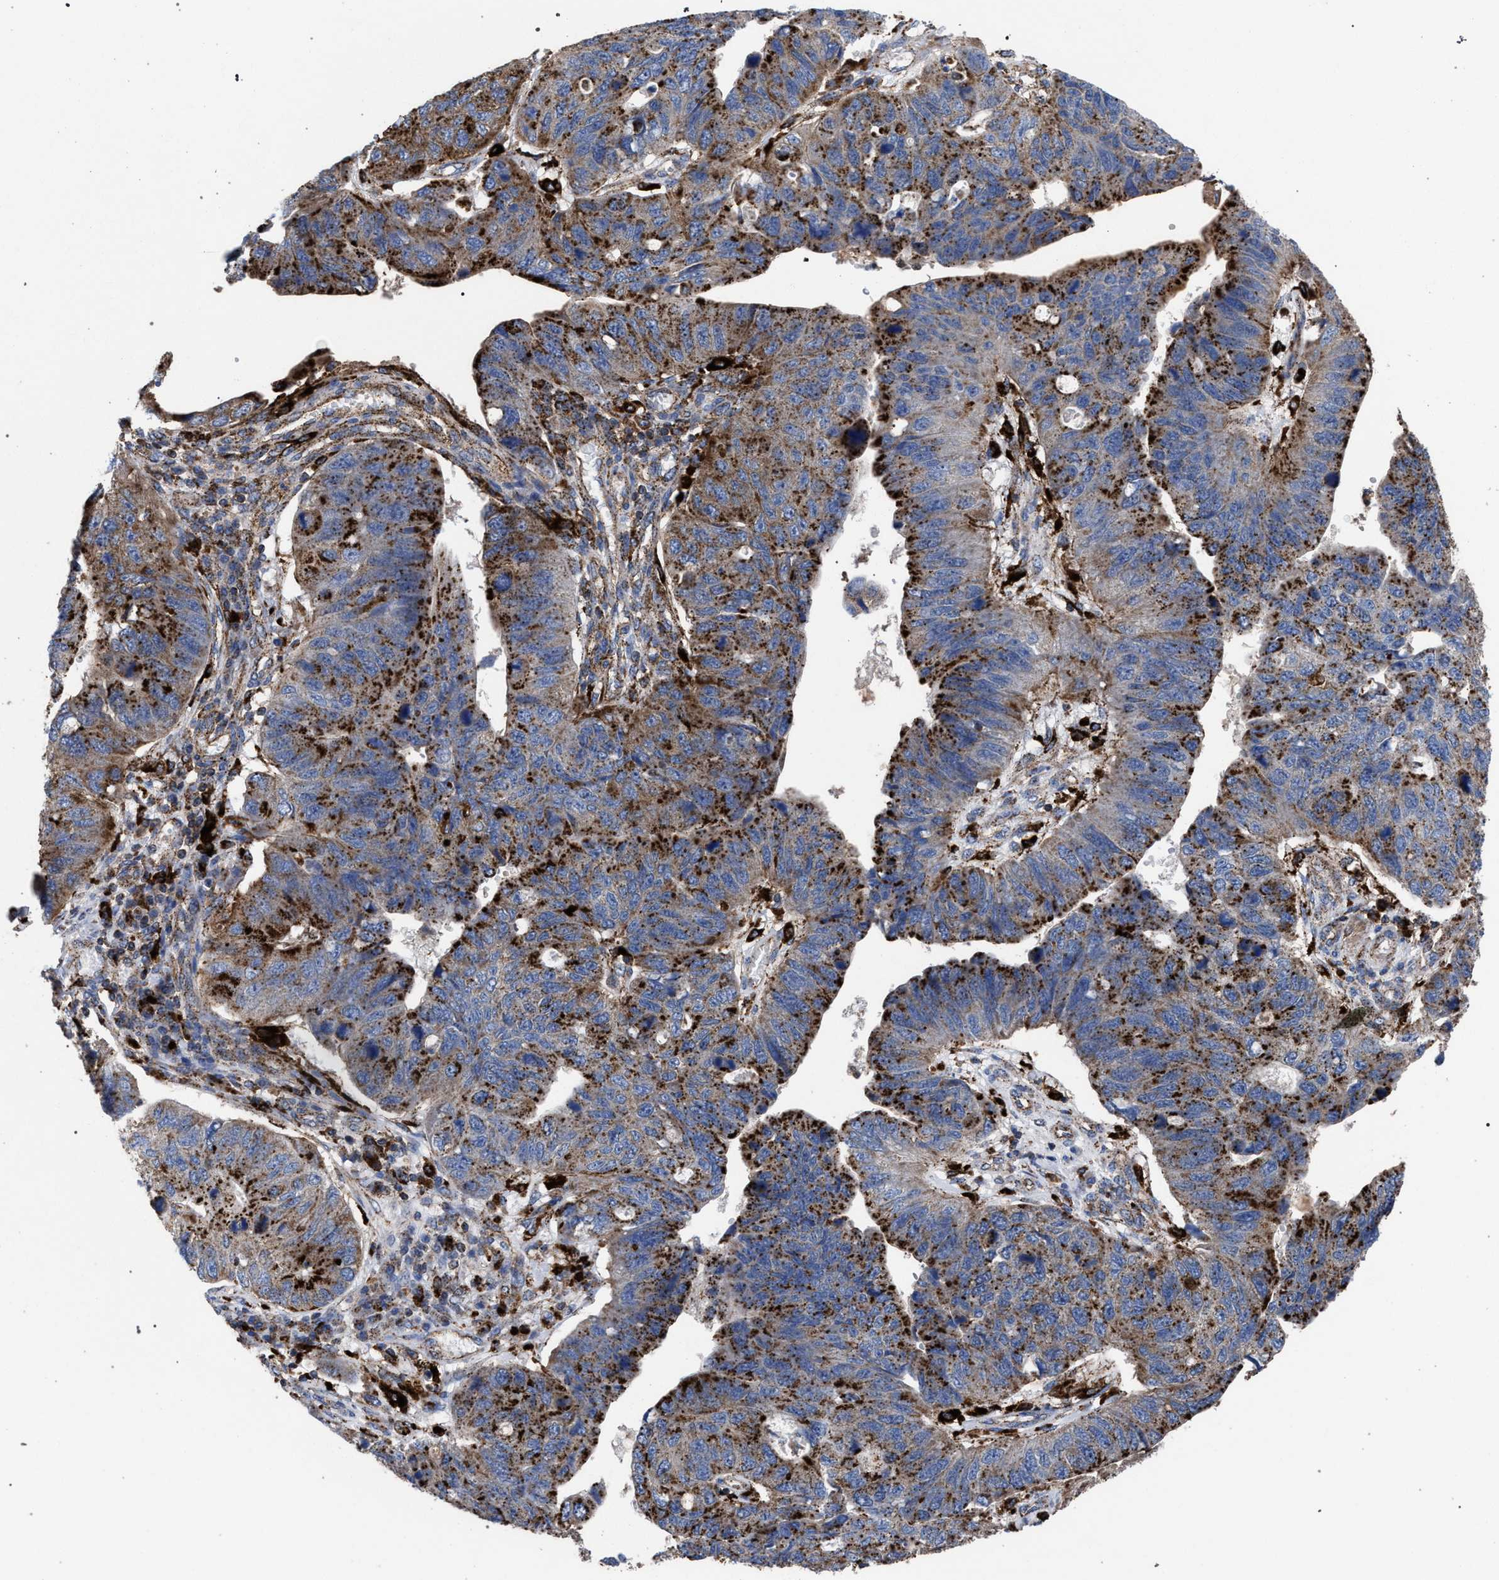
{"staining": {"intensity": "strong", "quantity": "25%-75%", "location": "cytoplasmic/membranous"}, "tissue": "stomach cancer", "cell_type": "Tumor cells", "image_type": "cancer", "snomed": [{"axis": "morphology", "description": "Adenocarcinoma, NOS"}, {"axis": "topography", "description": "Stomach"}], "caption": "This is a micrograph of immunohistochemistry (IHC) staining of stomach cancer (adenocarcinoma), which shows strong staining in the cytoplasmic/membranous of tumor cells.", "gene": "PPT1", "patient": {"sex": "male", "age": 59}}